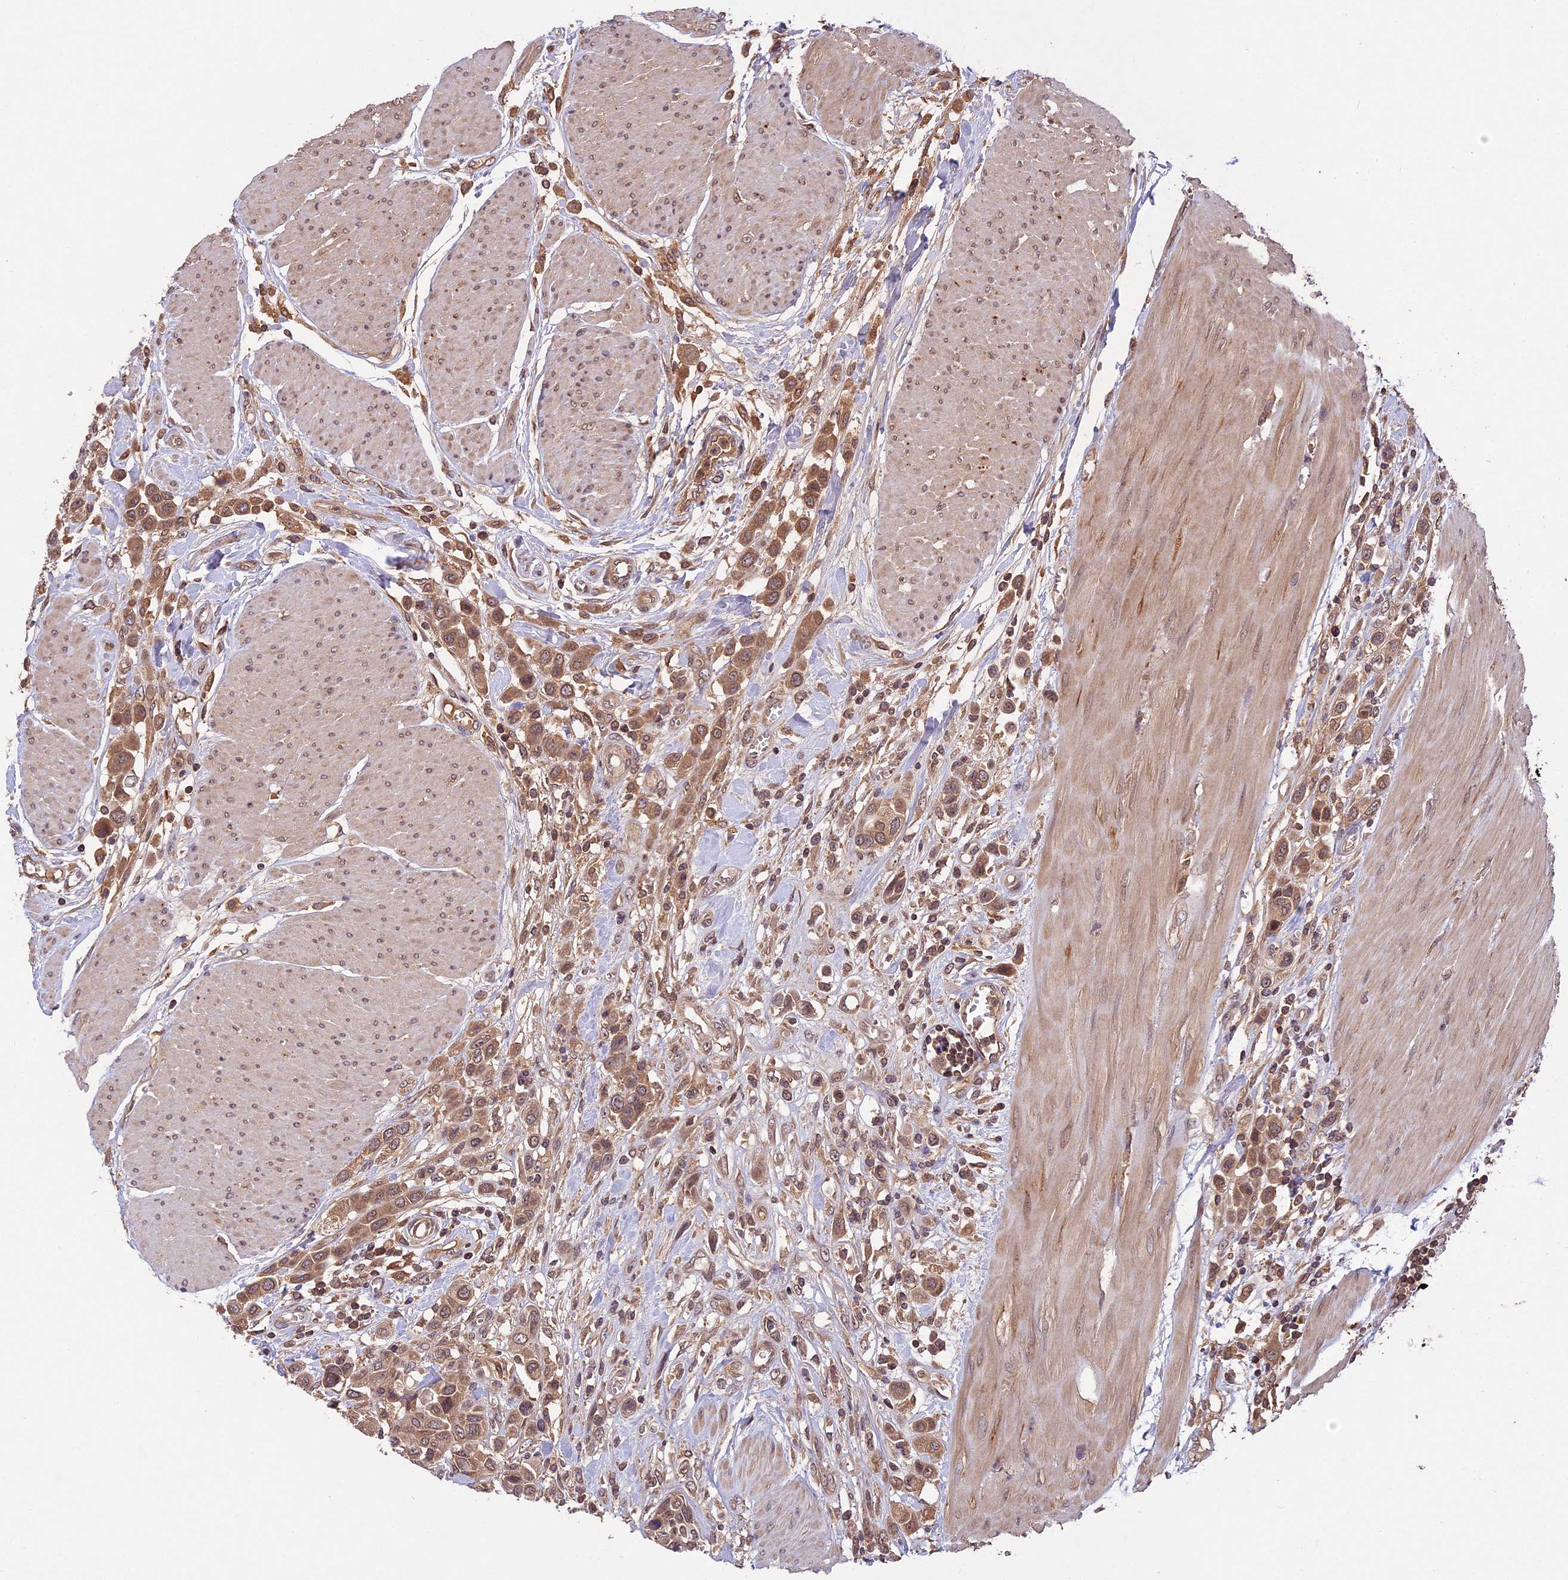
{"staining": {"intensity": "moderate", "quantity": ">75%", "location": "cytoplasmic/membranous"}, "tissue": "urothelial cancer", "cell_type": "Tumor cells", "image_type": "cancer", "snomed": [{"axis": "morphology", "description": "Urothelial carcinoma, High grade"}, {"axis": "topography", "description": "Urinary bladder"}], "caption": "Protein staining reveals moderate cytoplasmic/membranous expression in about >75% of tumor cells in urothelial cancer.", "gene": "CHAC1", "patient": {"sex": "male", "age": 50}}